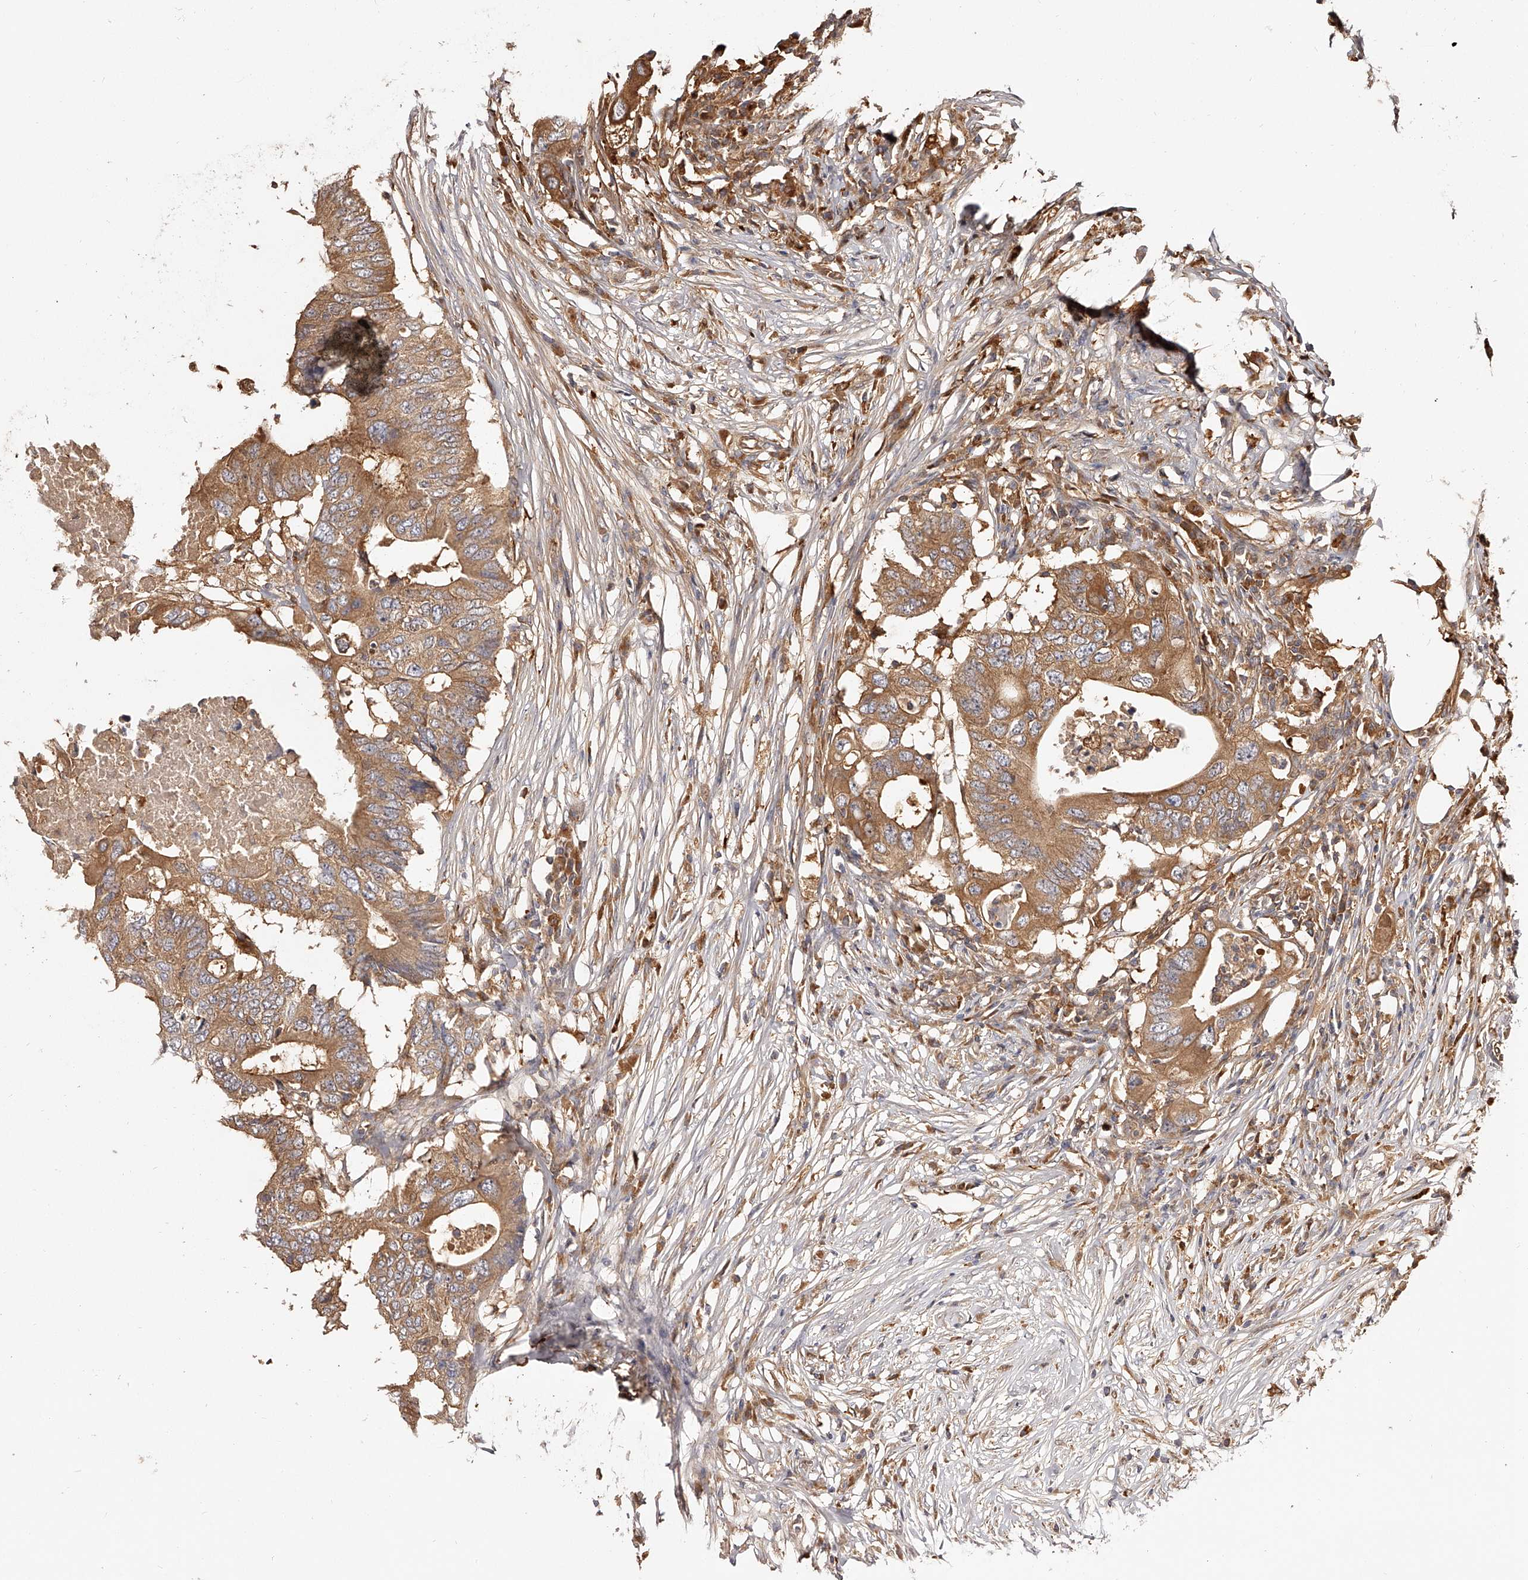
{"staining": {"intensity": "moderate", "quantity": ">75%", "location": "cytoplasmic/membranous"}, "tissue": "colorectal cancer", "cell_type": "Tumor cells", "image_type": "cancer", "snomed": [{"axis": "morphology", "description": "Adenocarcinoma, NOS"}, {"axis": "topography", "description": "Colon"}], "caption": "Protein staining reveals moderate cytoplasmic/membranous expression in about >75% of tumor cells in colorectal adenocarcinoma.", "gene": "LAP3", "patient": {"sex": "male", "age": 71}}